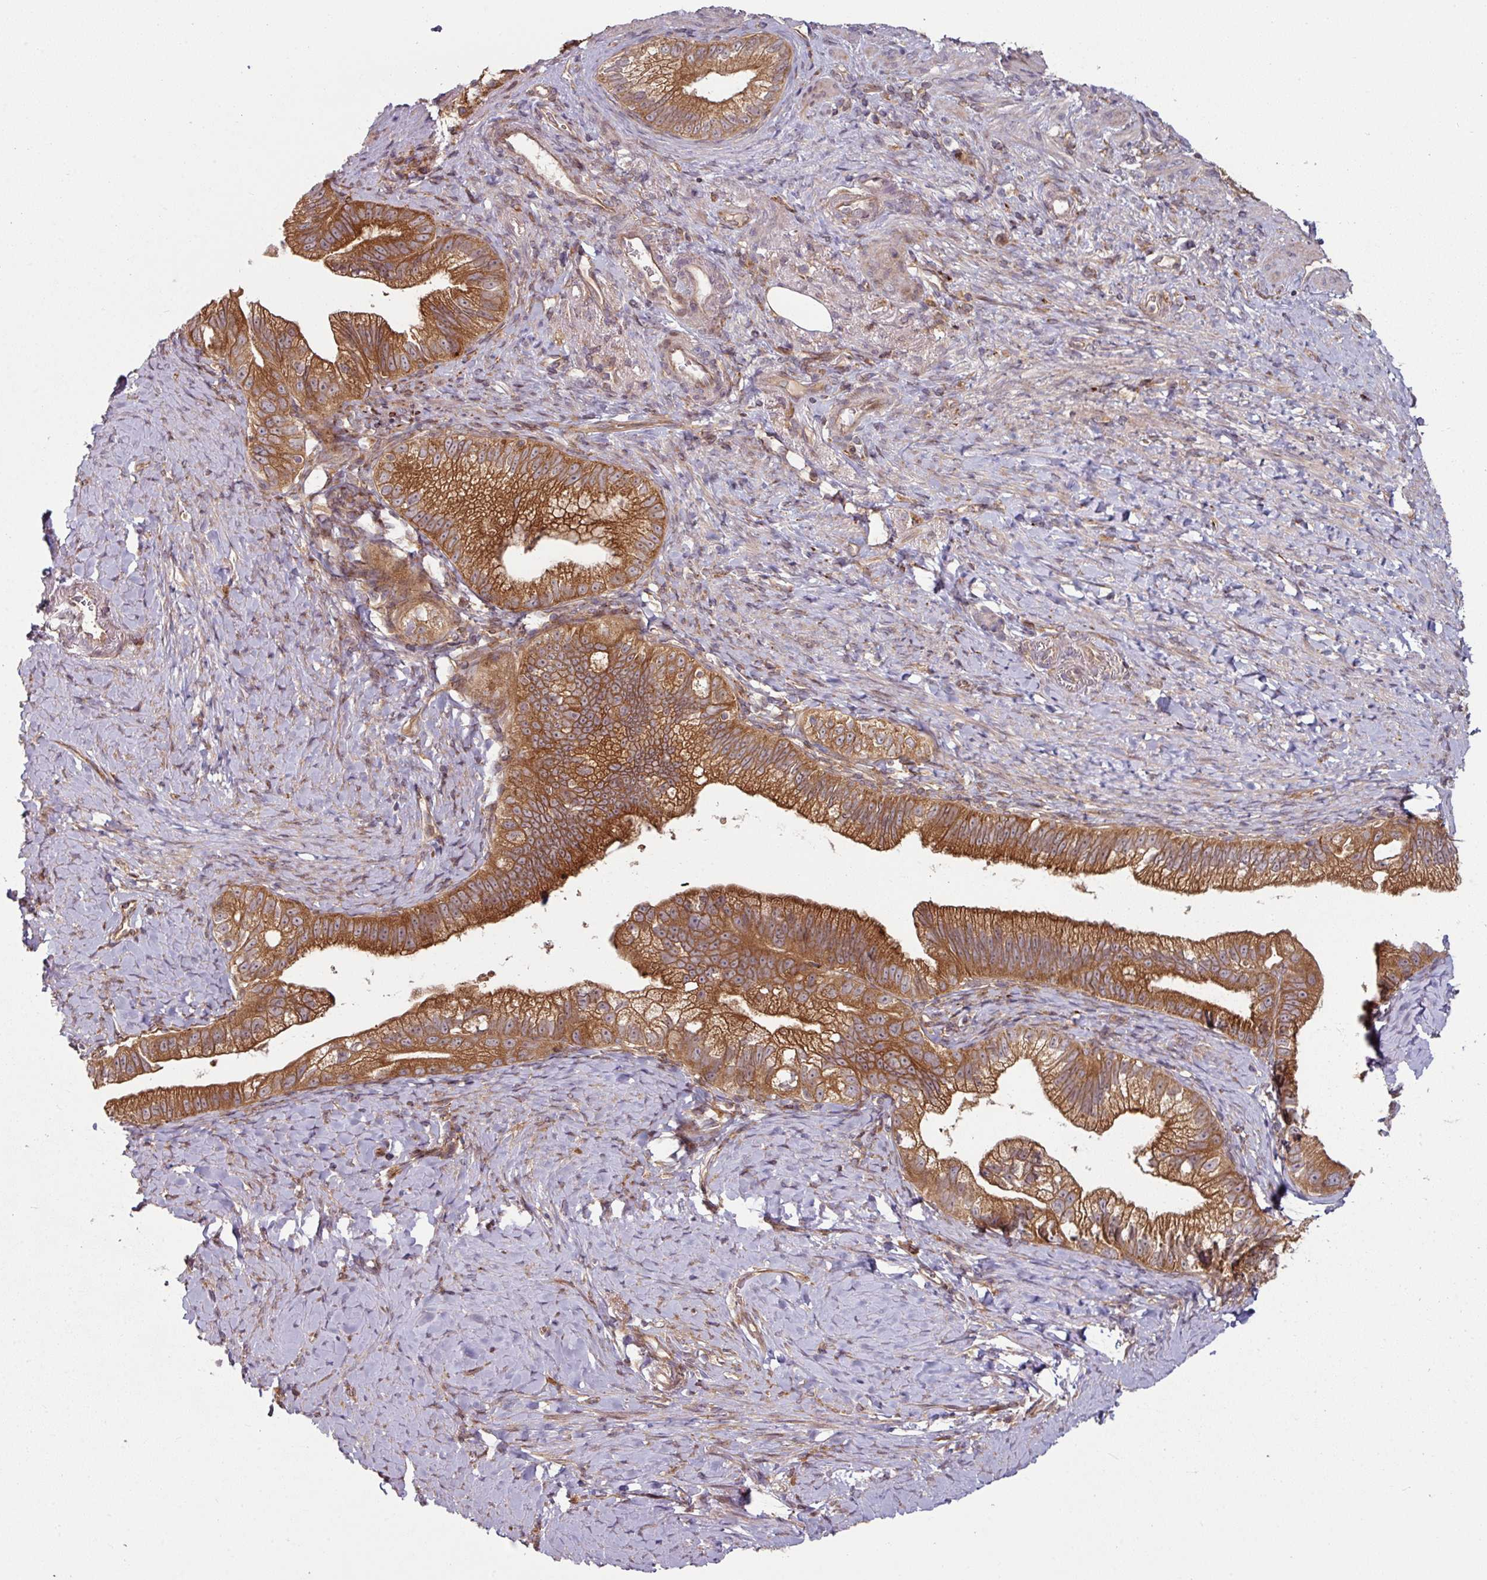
{"staining": {"intensity": "strong", "quantity": ">75%", "location": "cytoplasmic/membranous"}, "tissue": "pancreatic cancer", "cell_type": "Tumor cells", "image_type": "cancer", "snomed": [{"axis": "morphology", "description": "Adenocarcinoma, NOS"}, {"axis": "topography", "description": "Pancreas"}], "caption": "The micrograph shows staining of pancreatic adenocarcinoma, revealing strong cytoplasmic/membranous protein expression (brown color) within tumor cells. (DAB (3,3'-diaminobenzidine) IHC, brown staining for protein, blue staining for nuclei).", "gene": "RAB5A", "patient": {"sex": "male", "age": 70}}